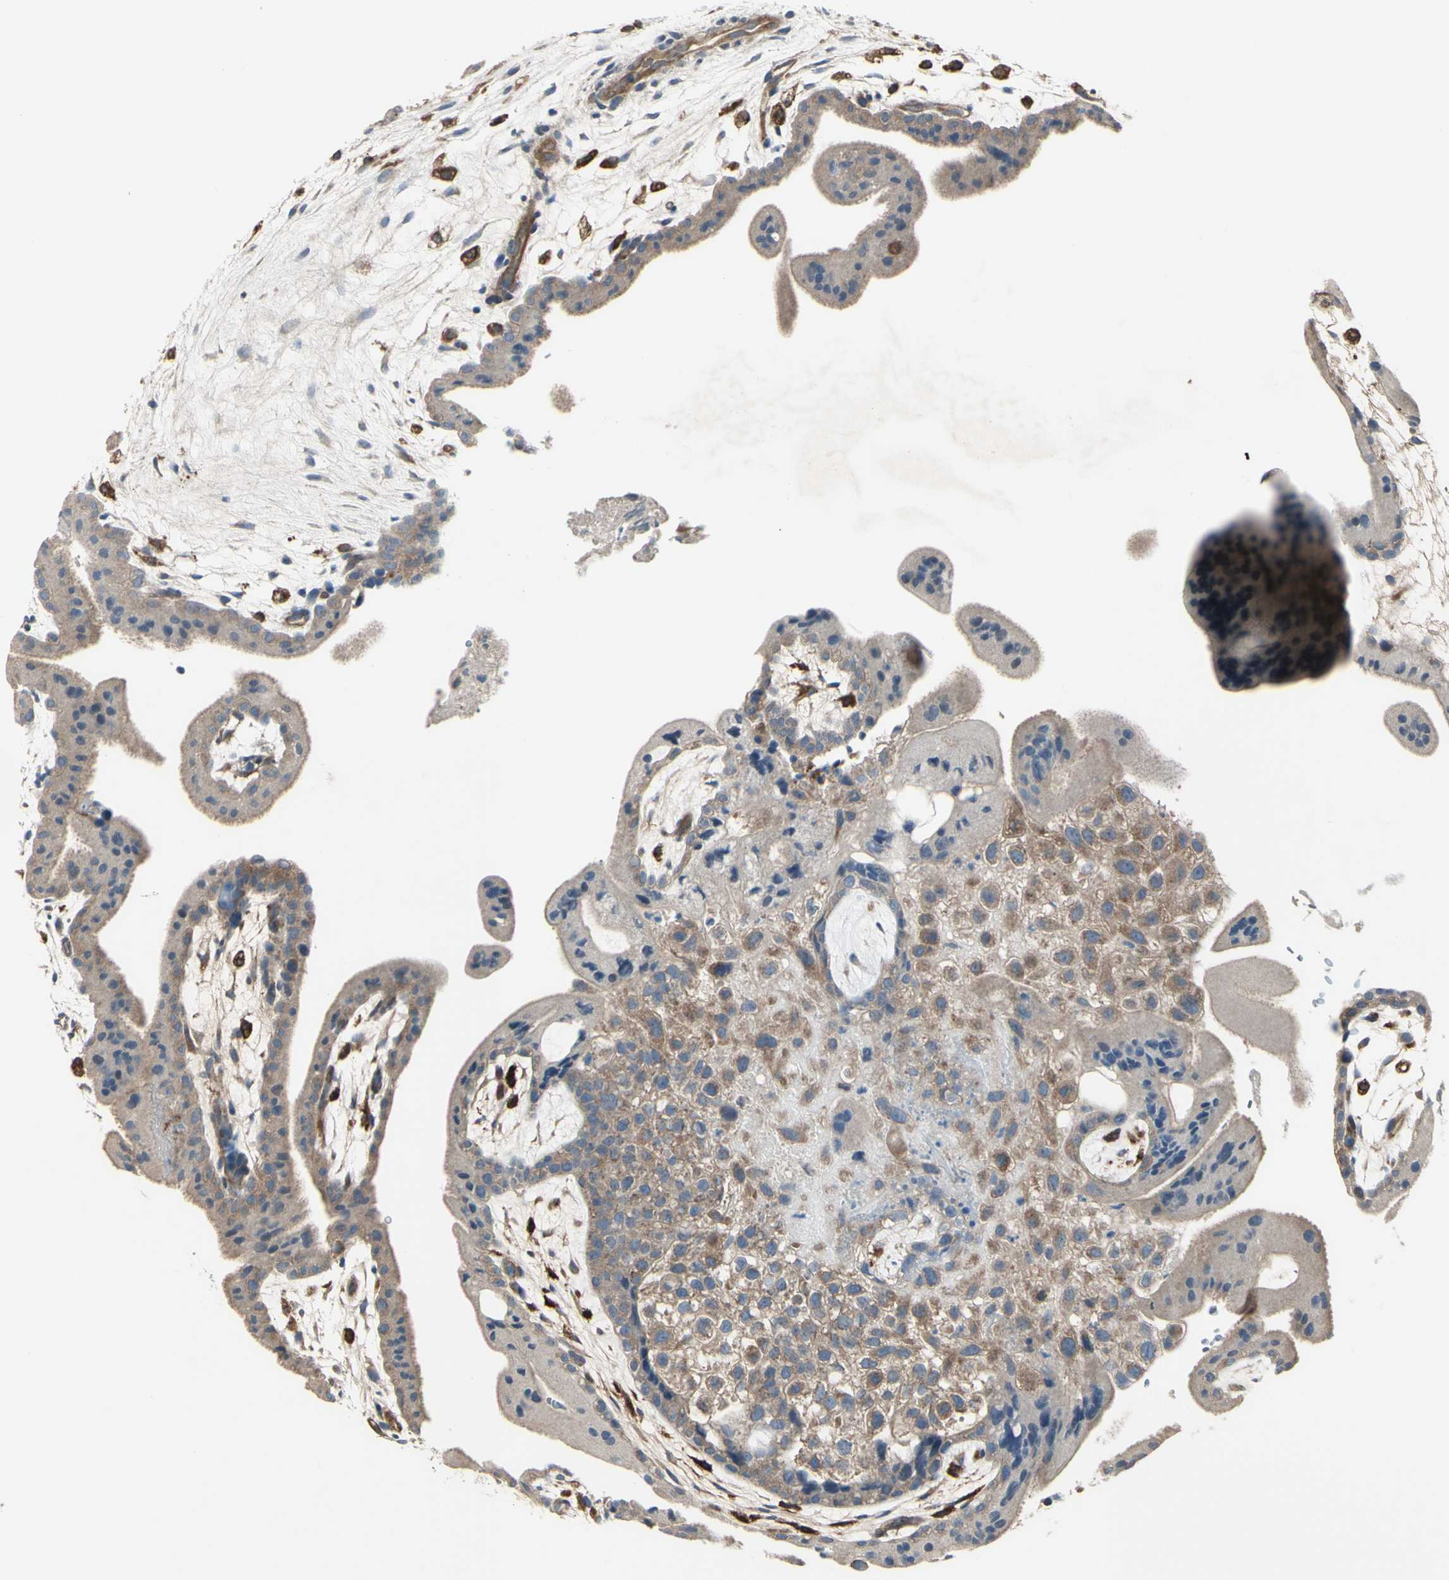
{"staining": {"intensity": "moderate", "quantity": ">75%", "location": "cytoplasmic/membranous"}, "tissue": "placenta", "cell_type": "Decidual cells", "image_type": "normal", "snomed": [{"axis": "morphology", "description": "Normal tissue, NOS"}, {"axis": "topography", "description": "Placenta"}], "caption": "Moderate cytoplasmic/membranous expression is present in approximately >75% of decidual cells in unremarkable placenta. The staining was performed using DAB to visualize the protein expression in brown, while the nuclei were stained in blue with hematoxylin (Magnification: 20x).", "gene": "IGSF9B", "patient": {"sex": "female", "age": 35}}